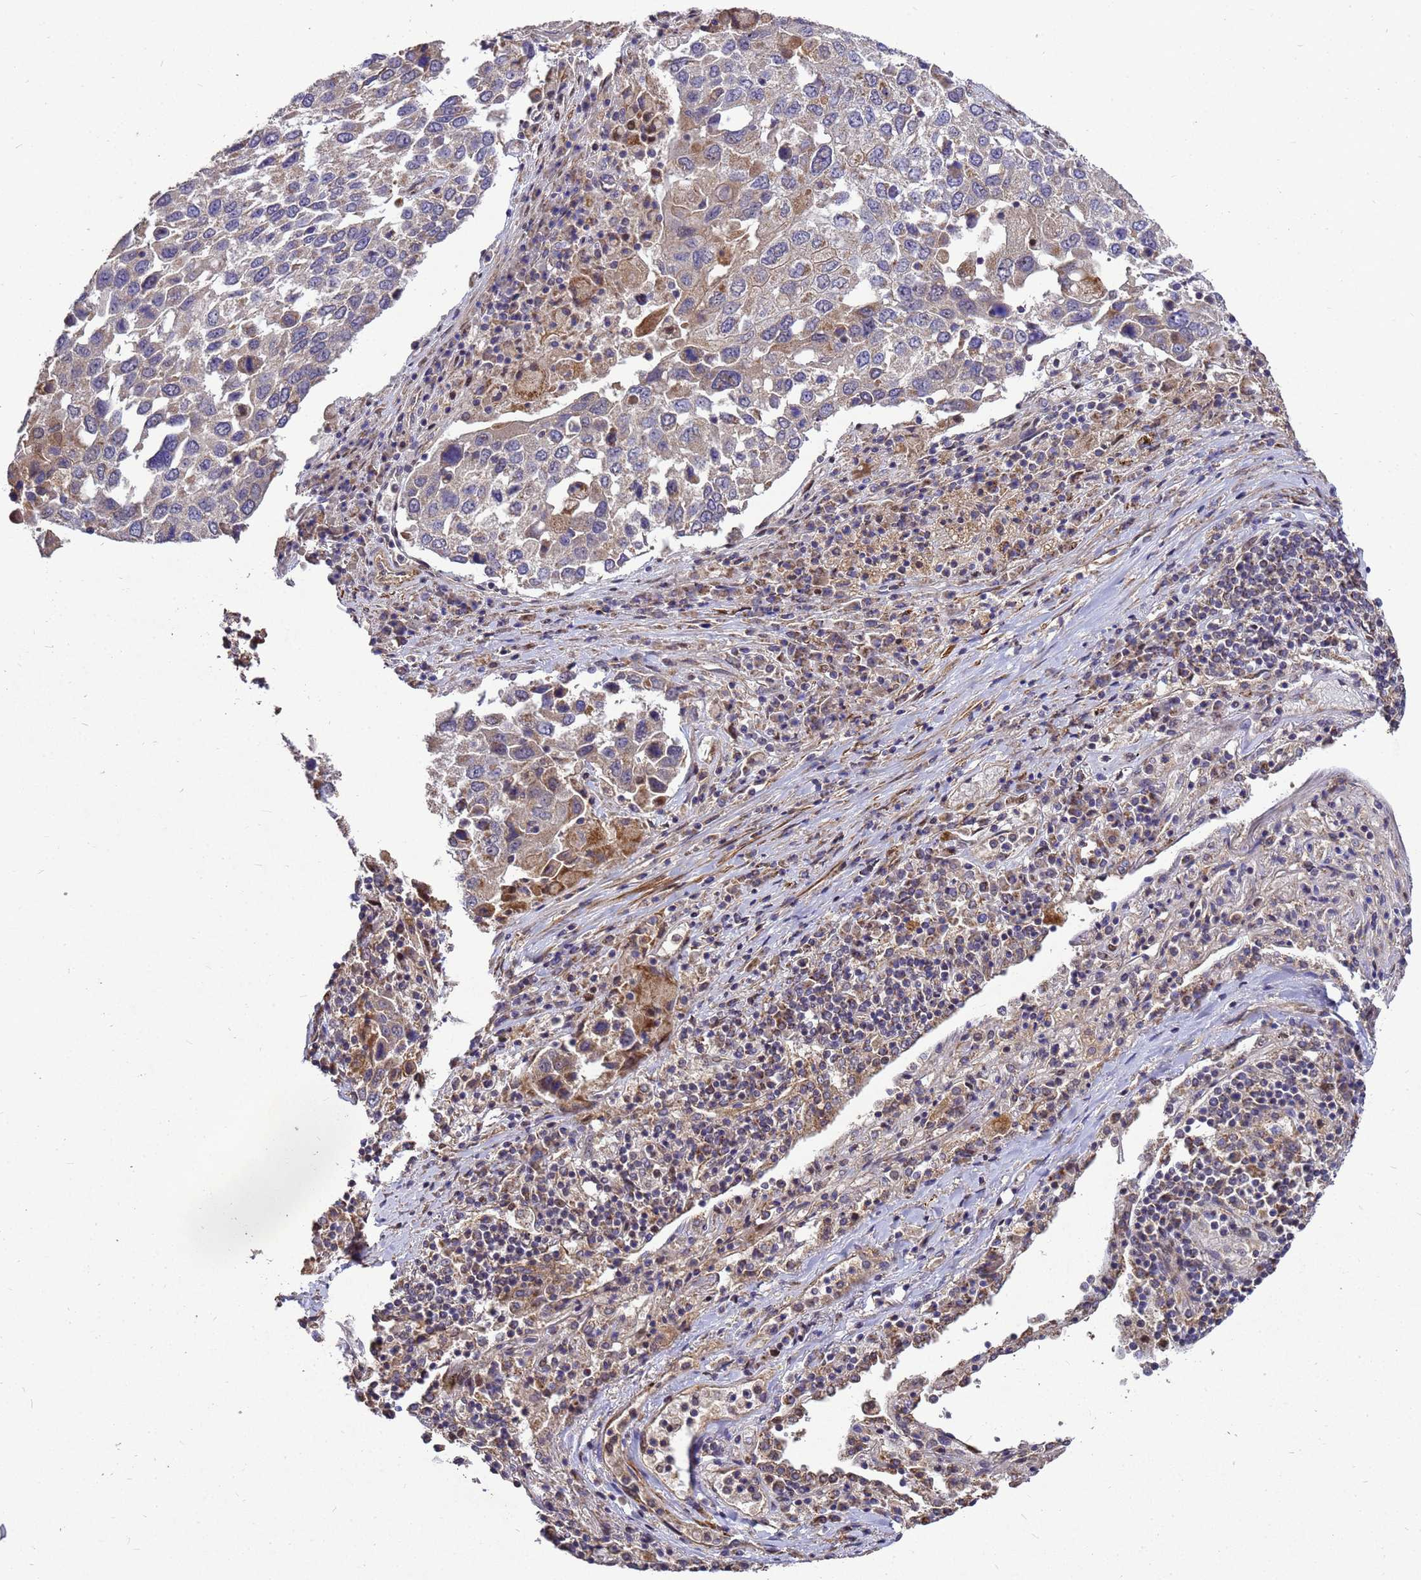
{"staining": {"intensity": "weak", "quantity": "<25%", "location": "cytoplasmic/membranous"}, "tissue": "lung cancer", "cell_type": "Tumor cells", "image_type": "cancer", "snomed": [{"axis": "morphology", "description": "Squamous cell carcinoma, NOS"}, {"axis": "topography", "description": "Lung"}], "caption": "Immunohistochemistry photomicrograph of lung squamous cell carcinoma stained for a protein (brown), which reveals no expression in tumor cells.", "gene": "RSPRY1", "patient": {"sex": "male", "age": 65}}